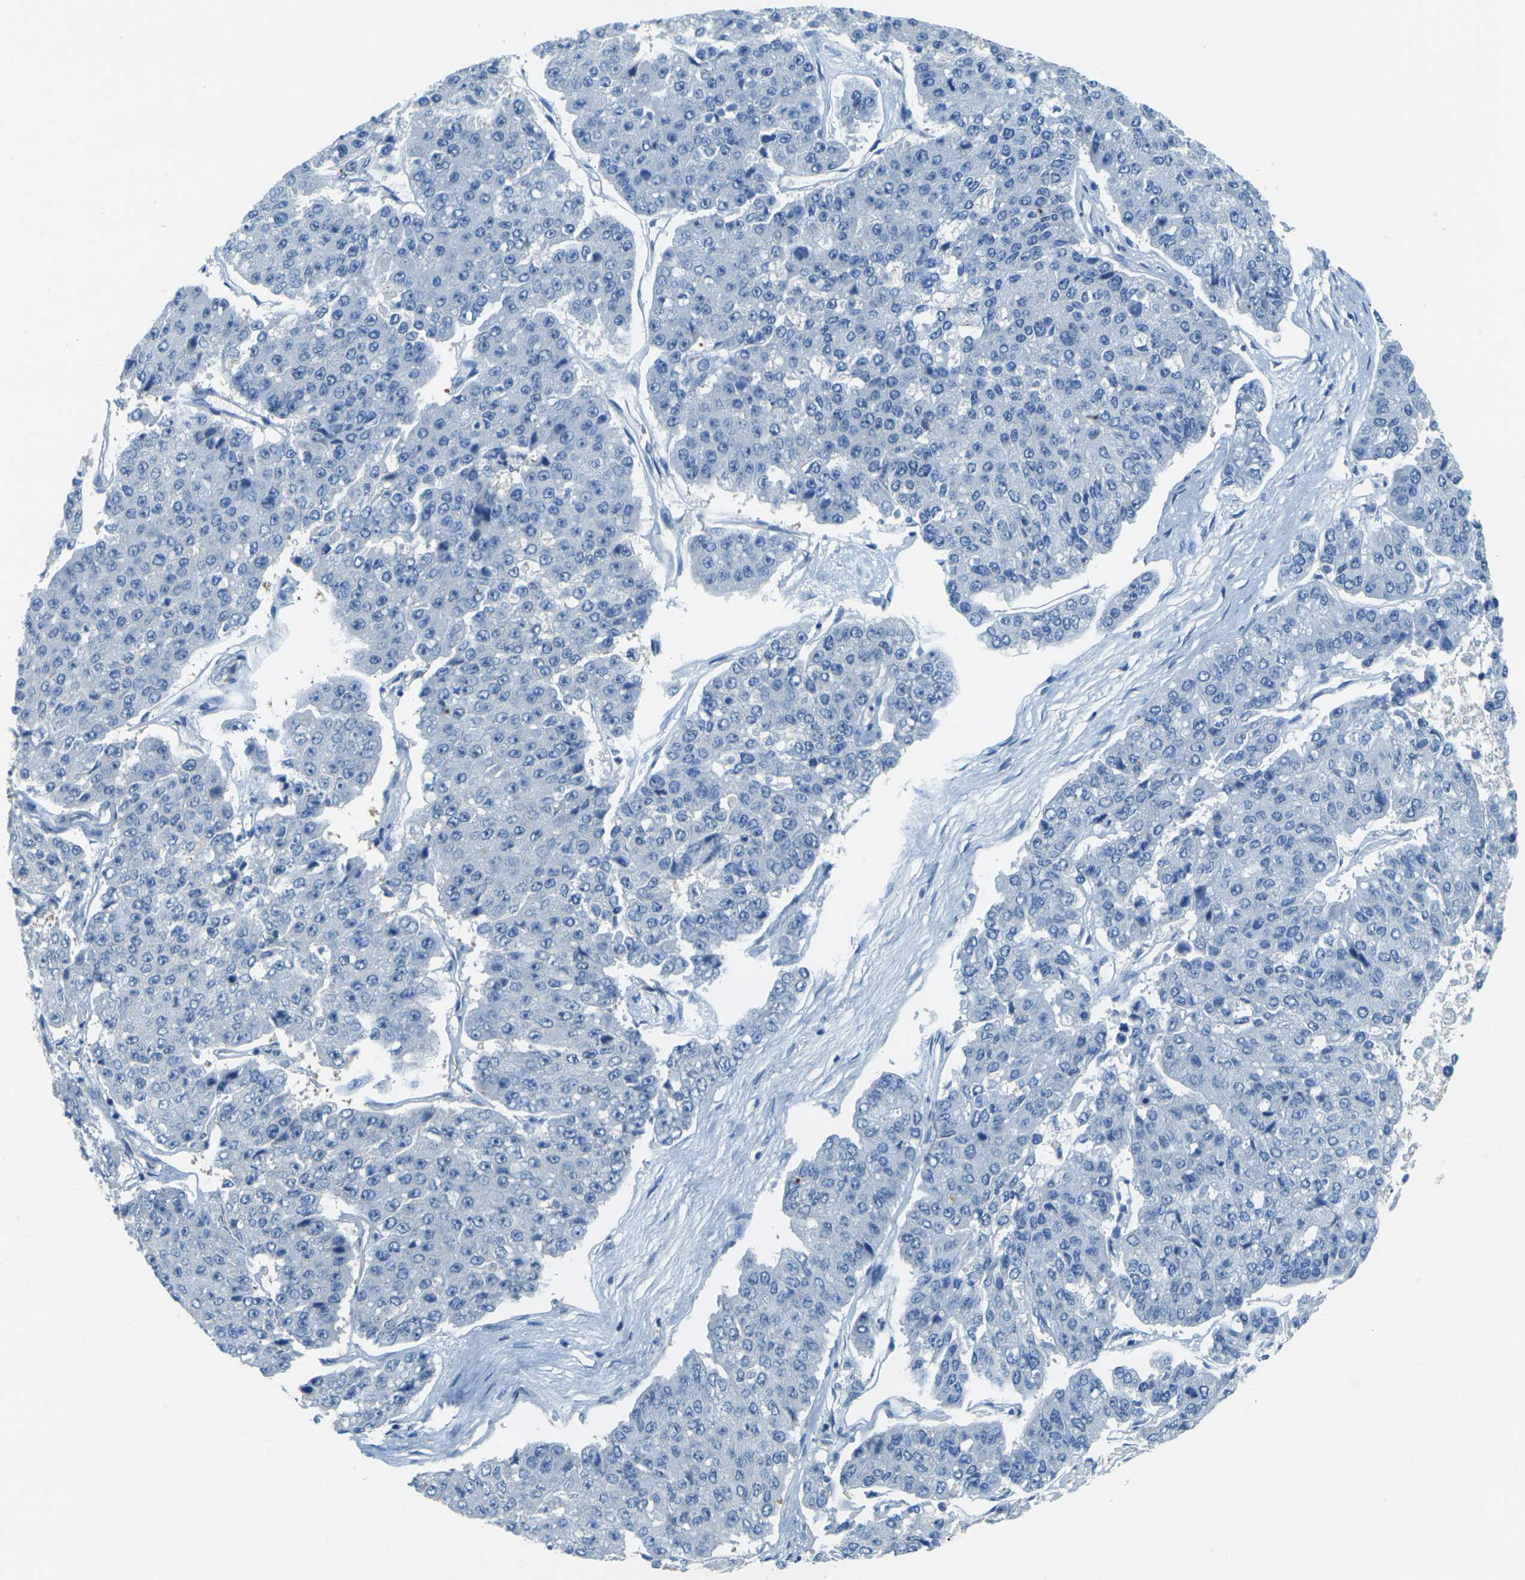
{"staining": {"intensity": "negative", "quantity": "none", "location": "none"}, "tissue": "pancreatic cancer", "cell_type": "Tumor cells", "image_type": "cancer", "snomed": [{"axis": "morphology", "description": "Adenocarcinoma, NOS"}, {"axis": "topography", "description": "Pancreas"}], "caption": "The photomicrograph shows no significant expression in tumor cells of adenocarcinoma (pancreatic).", "gene": "SORT1", "patient": {"sex": "male", "age": 50}}